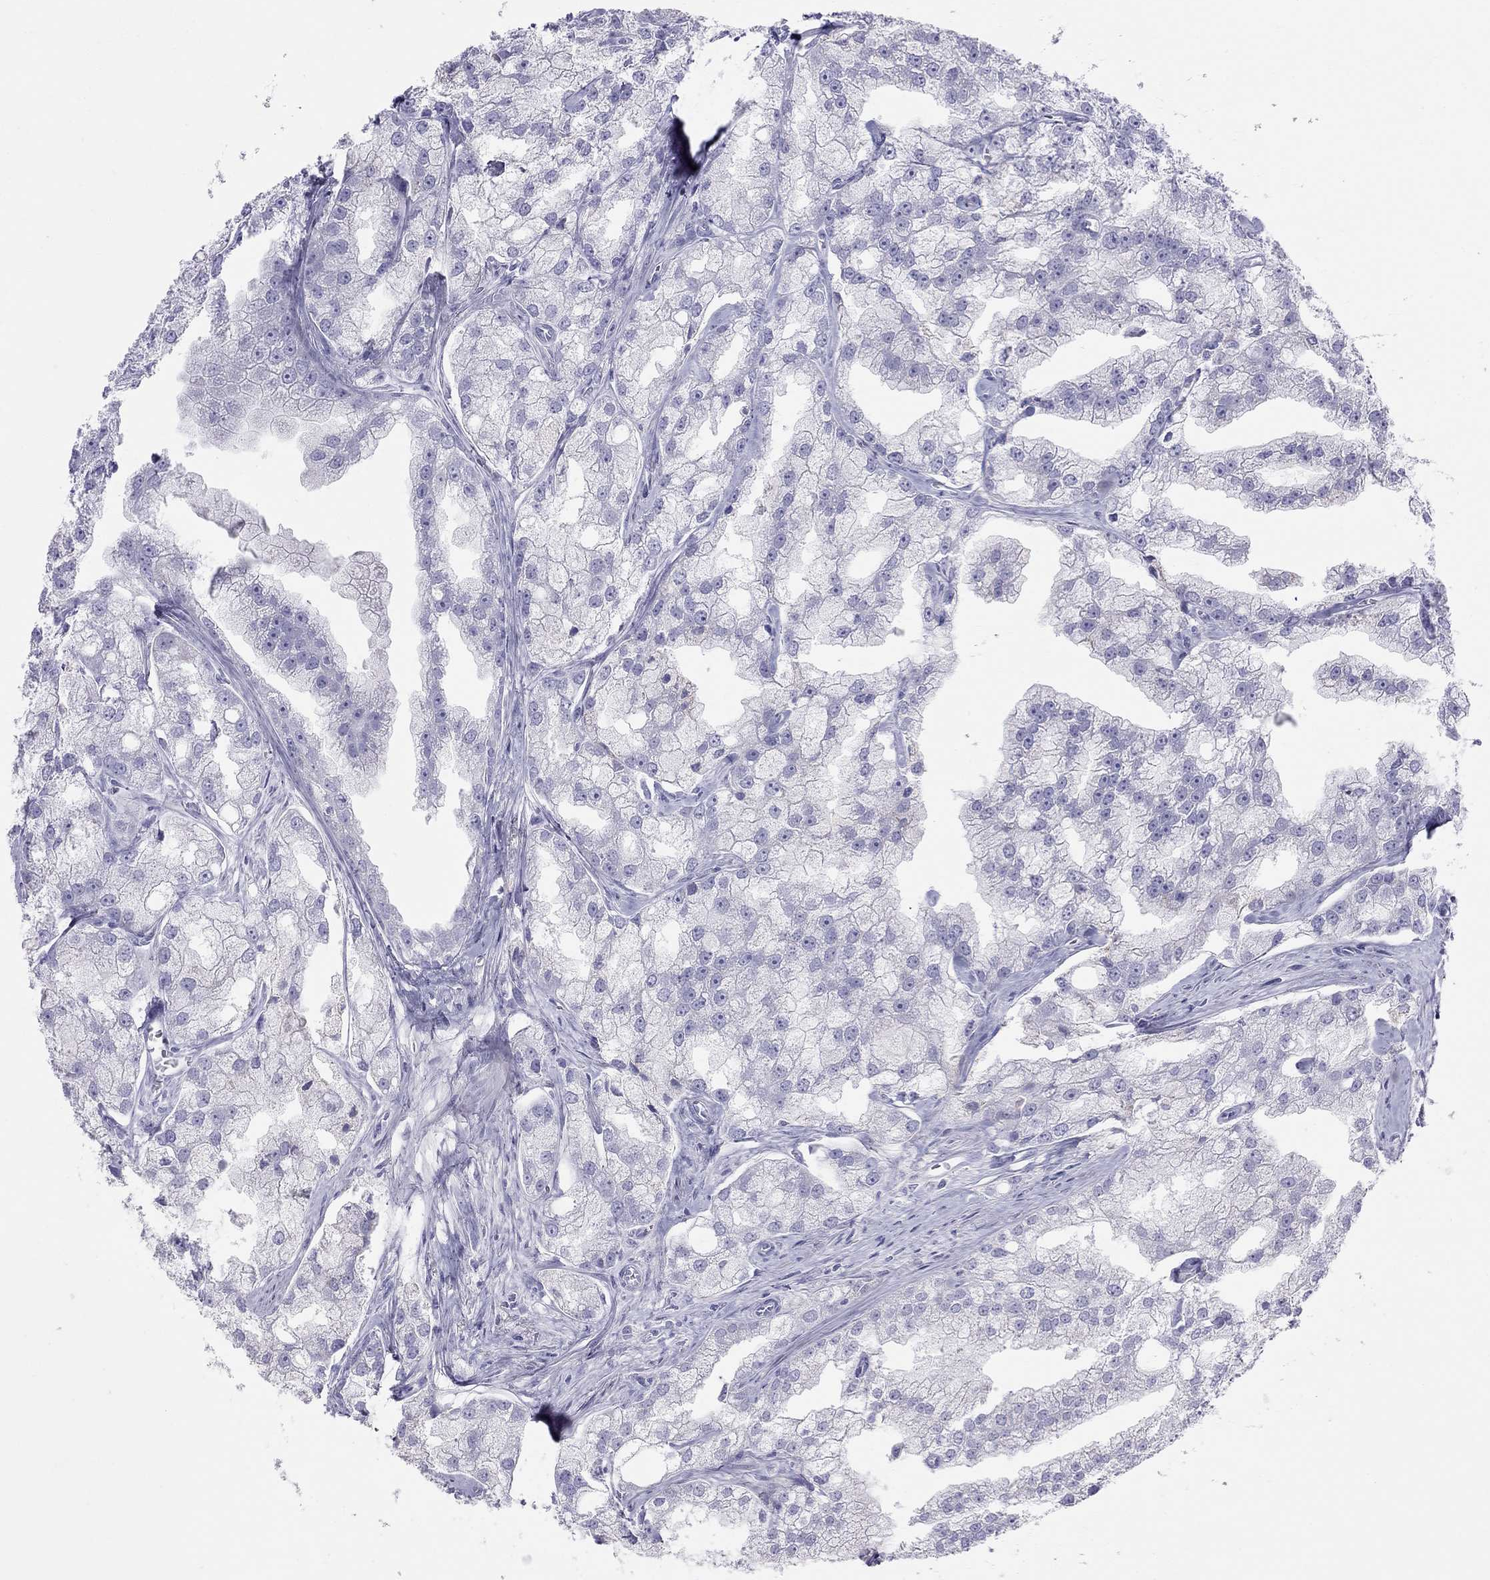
{"staining": {"intensity": "negative", "quantity": "none", "location": "none"}, "tissue": "prostate cancer", "cell_type": "Tumor cells", "image_type": "cancer", "snomed": [{"axis": "morphology", "description": "Adenocarcinoma, NOS"}, {"axis": "topography", "description": "Prostate"}], "caption": "The immunohistochemistry (IHC) histopathology image has no significant positivity in tumor cells of prostate adenocarcinoma tissue. (Stains: DAB (3,3'-diaminobenzidine) immunohistochemistry with hematoxylin counter stain, Microscopy: brightfield microscopy at high magnification).", "gene": "TRPM3", "patient": {"sex": "male", "age": 70}}